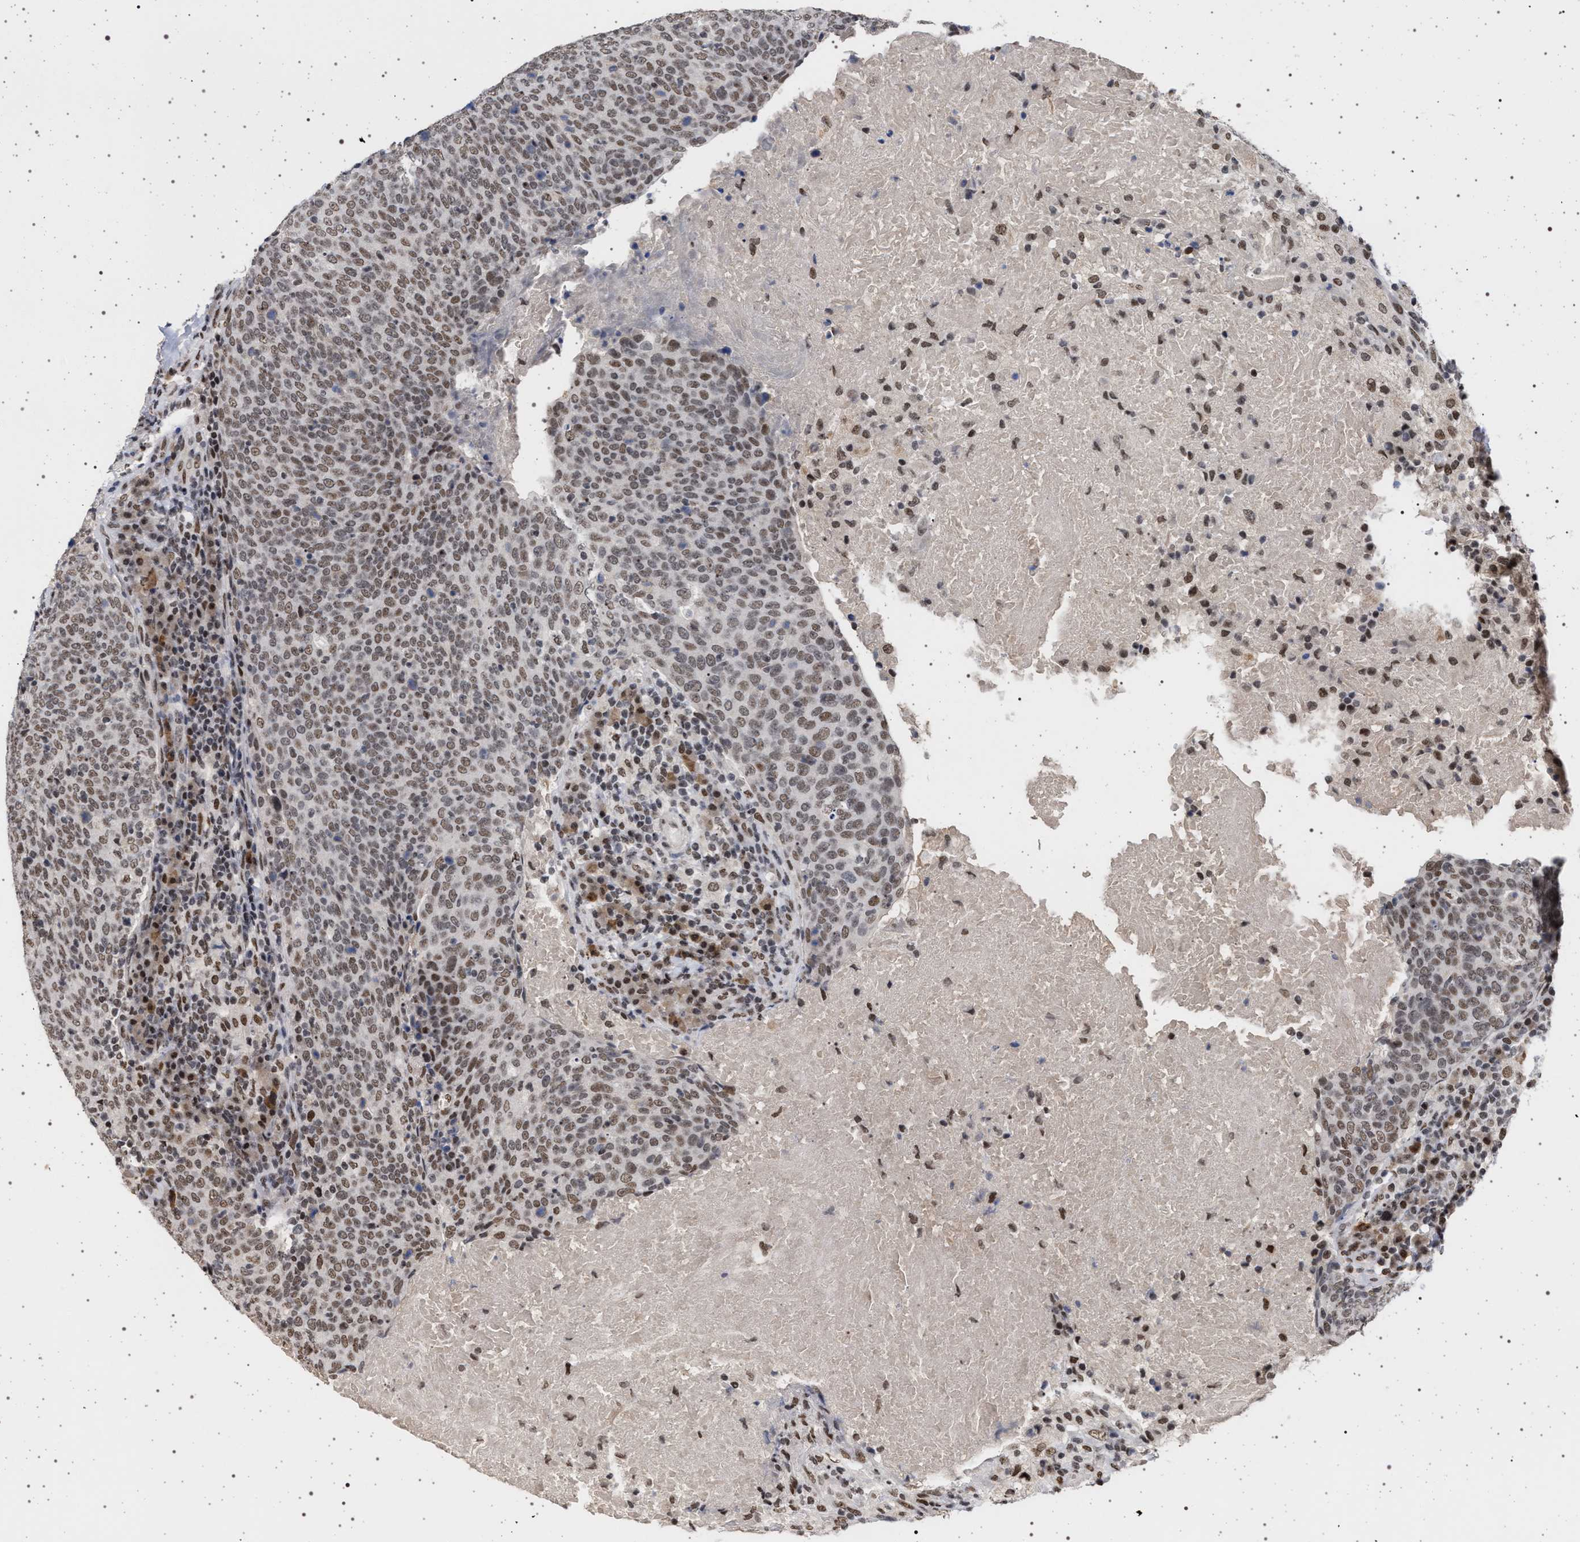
{"staining": {"intensity": "weak", "quantity": ">75%", "location": "nuclear"}, "tissue": "head and neck cancer", "cell_type": "Tumor cells", "image_type": "cancer", "snomed": [{"axis": "morphology", "description": "Squamous cell carcinoma, NOS"}, {"axis": "morphology", "description": "Squamous cell carcinoma, metastatic, NOS"}, {"axis": "topography", "description": "Lymph node"}, {"axis": "topography", "description": "Head-Neck"}], "caption": "High-power microscopy captured an immunohistochemistry image of metastatic squamous cell carcinoma (head and neck), revealing weak nuclear positivity in about >75% of tumor cells. The staining was performed using DAB, with brown indicating positive protein expression. Nuclei are stained blue with hematoxylin.", "gene": "PHF12", "patient": {"sex": "male", "age": 62}}